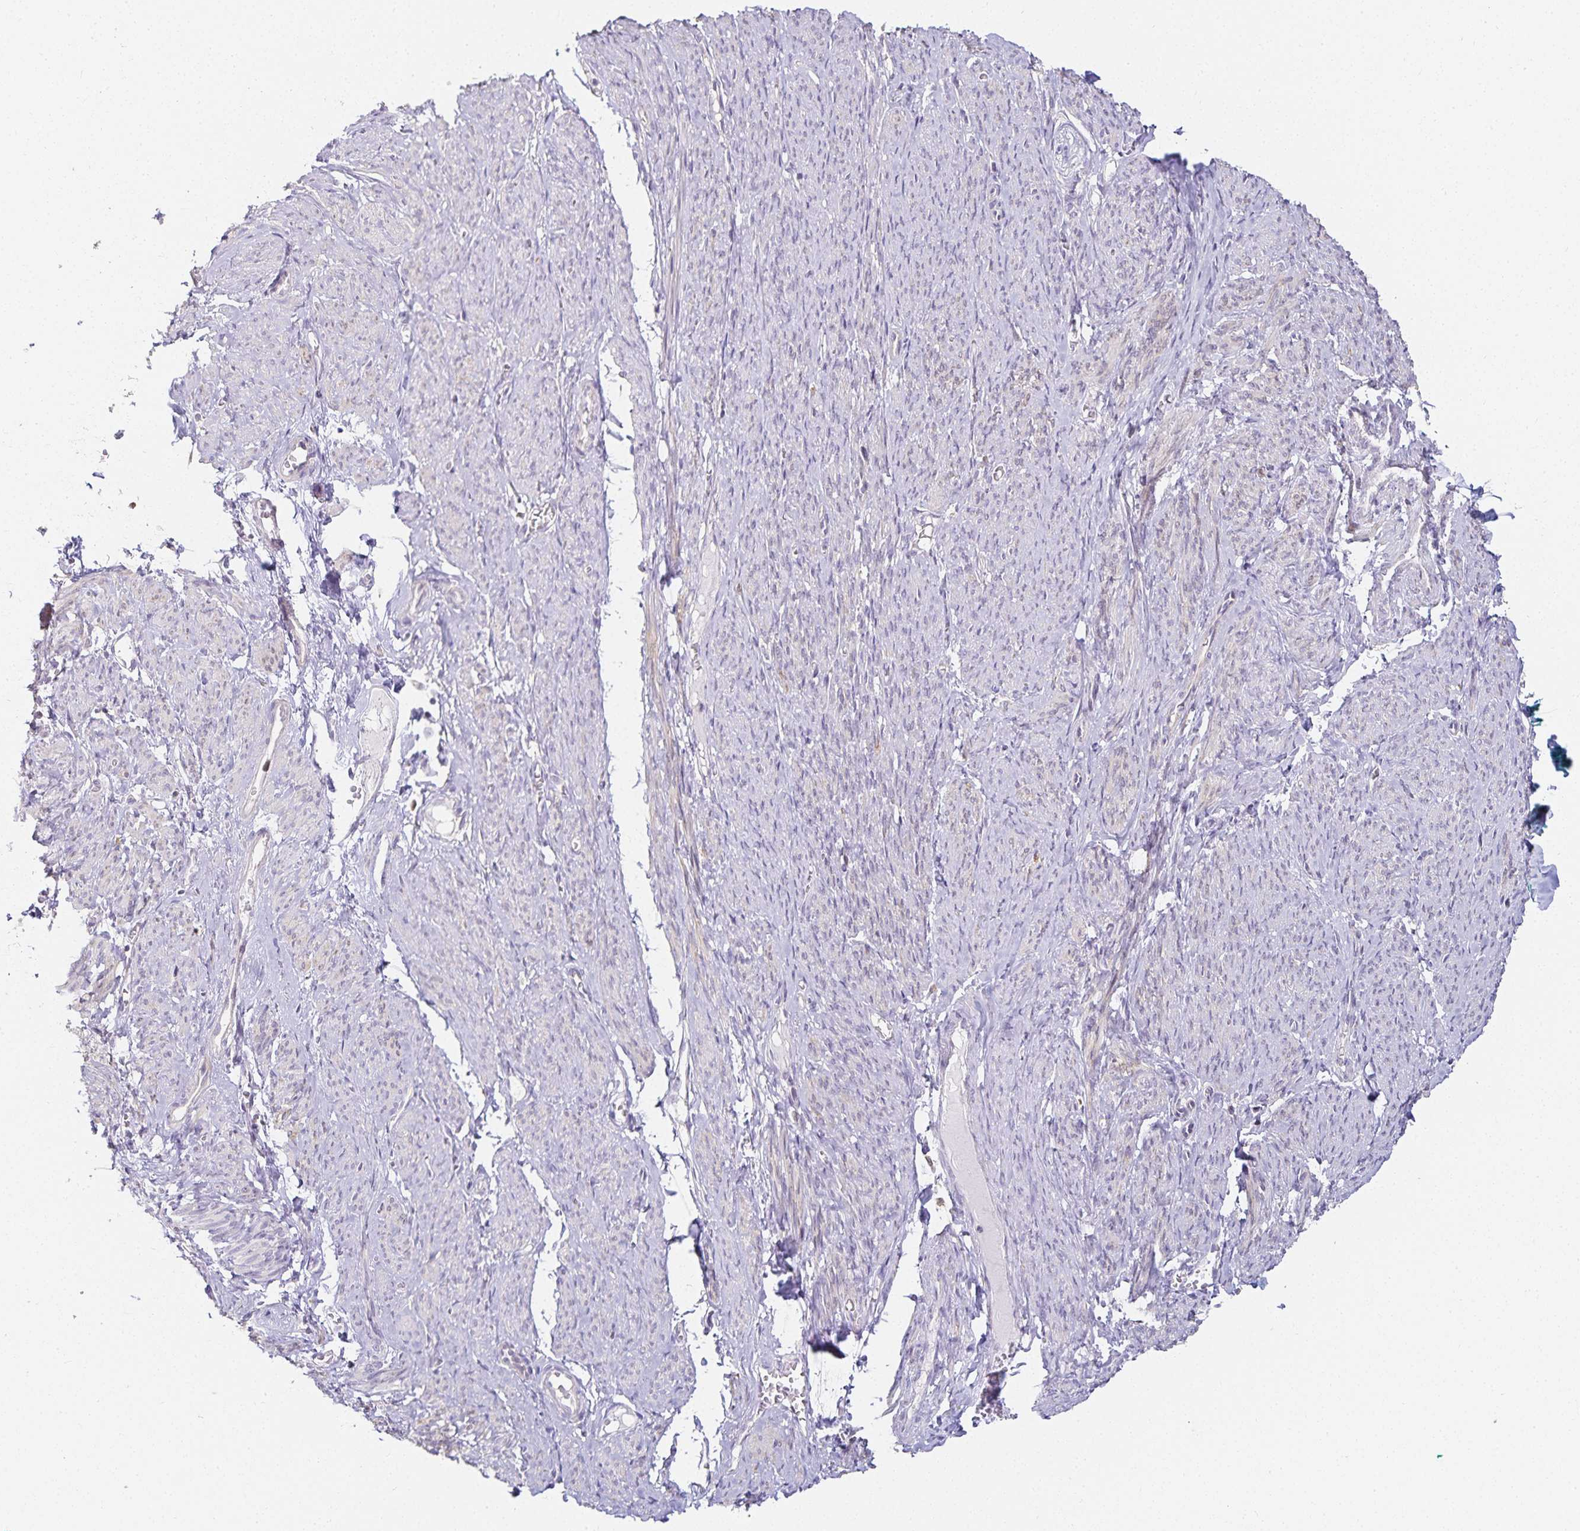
{"staining": {"intensity": "negative", "quantity": "none", "location": "none"}, "tissue": "smooth muscle", "cell_type": "Smooth muscle cells", "image_type": "normal", "snomed": [{"axis": "morphology", "description": "Normal tissue, NOS"}, {"axis": "topography", "description": "Smooth muscle"}], "caption": "Immunohistochemistry image of unremarkable smooth muscle: smooth muscle stained with DAB demonstrates no significant protein expression in smooth muscle cells.", "gene": "GP2", "patient": {"sex": "female", "age": 65}}